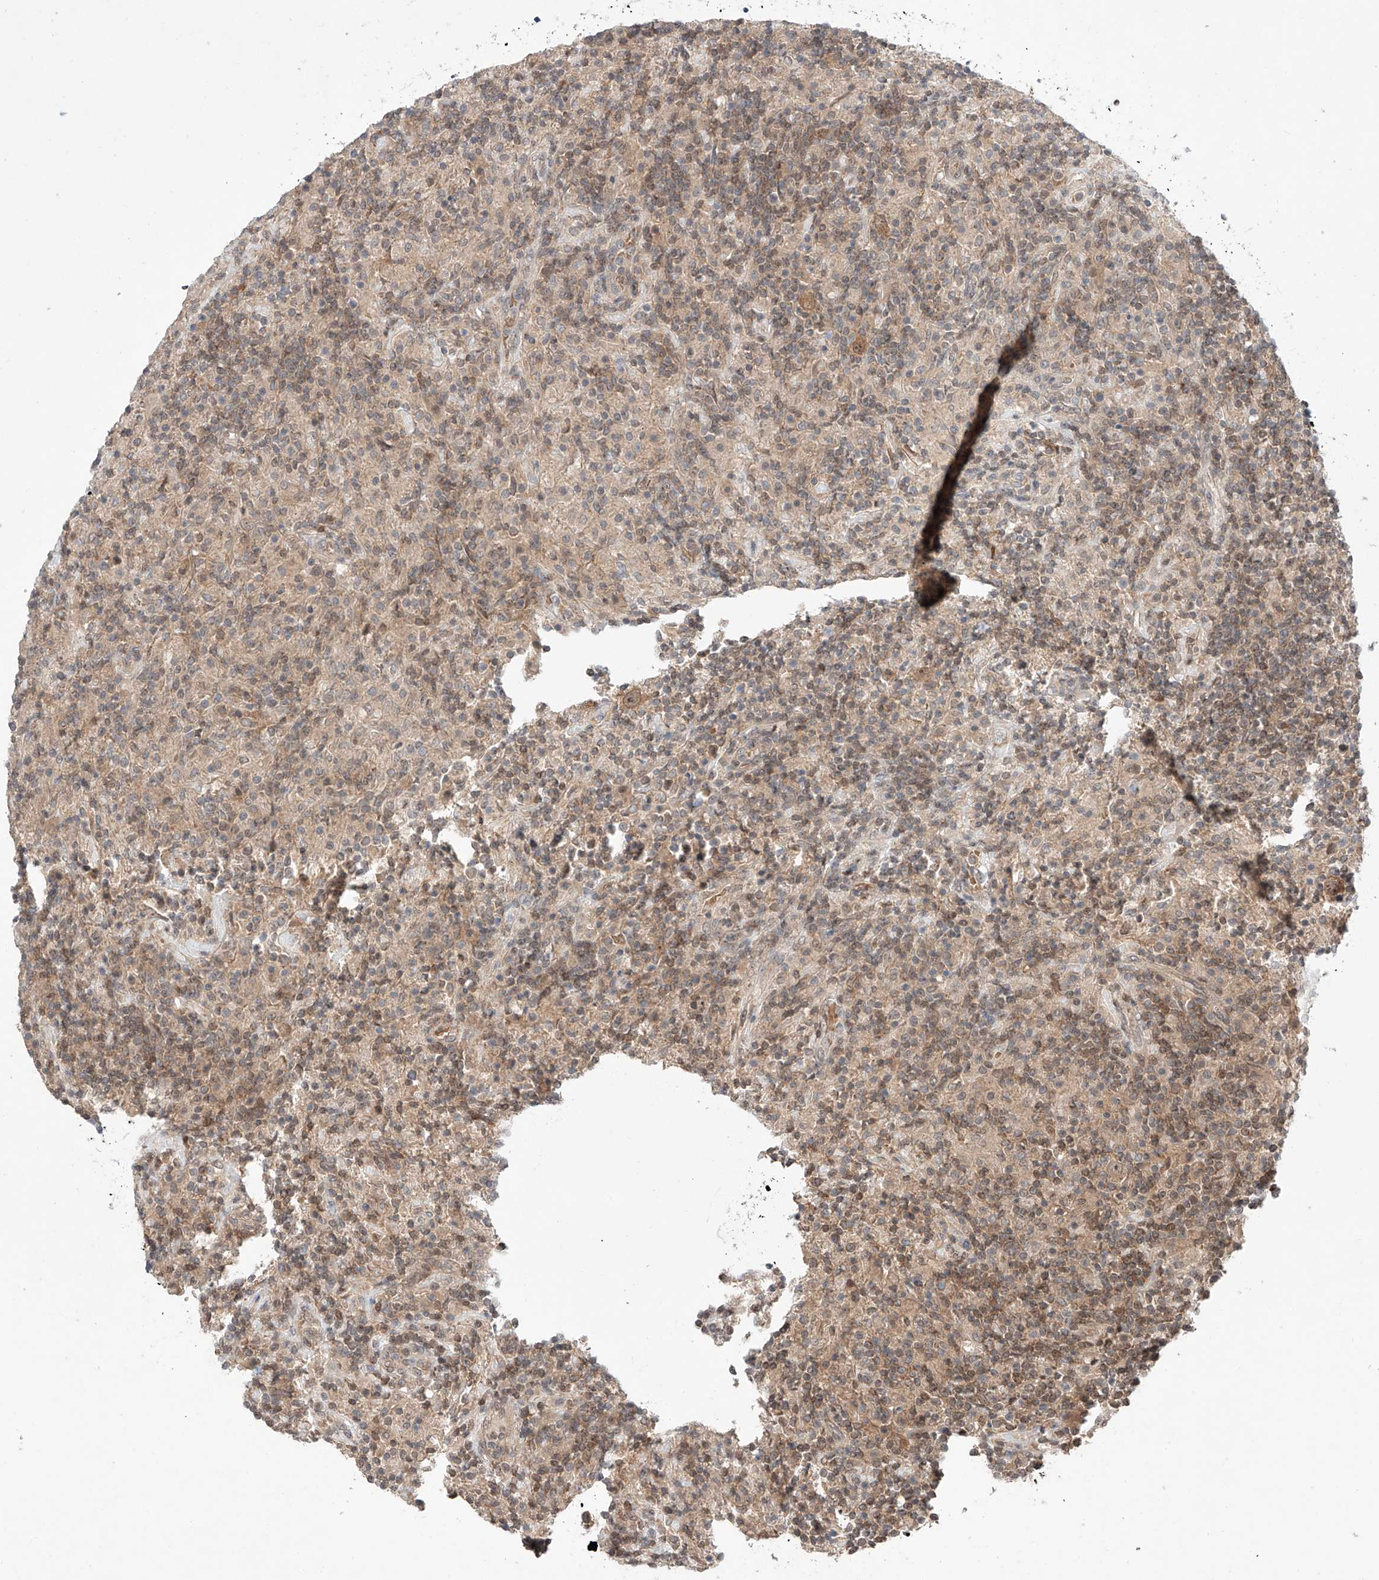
{"staining": {"intensity": "moderate", "quantity": ">75%", "location": "cytoplasmic/membranous"}, "tissue": "lymphoma", "cell_type": "Tumor cells", "image_type": "cancer", "snomed": [{"axis": "morphology", "description": "Hodgkin's disease, NOS"}, {"axis": "topography", "description": "Lymph node"}], "caption": "About >75% of tumor cells in human lymphoma reveal moderate cytoplasmic/membranous protein expression as visualized by brown immunohistochemical staining.", "gene": "TSR2", "patient": {"sex": "male", "age": 70}}